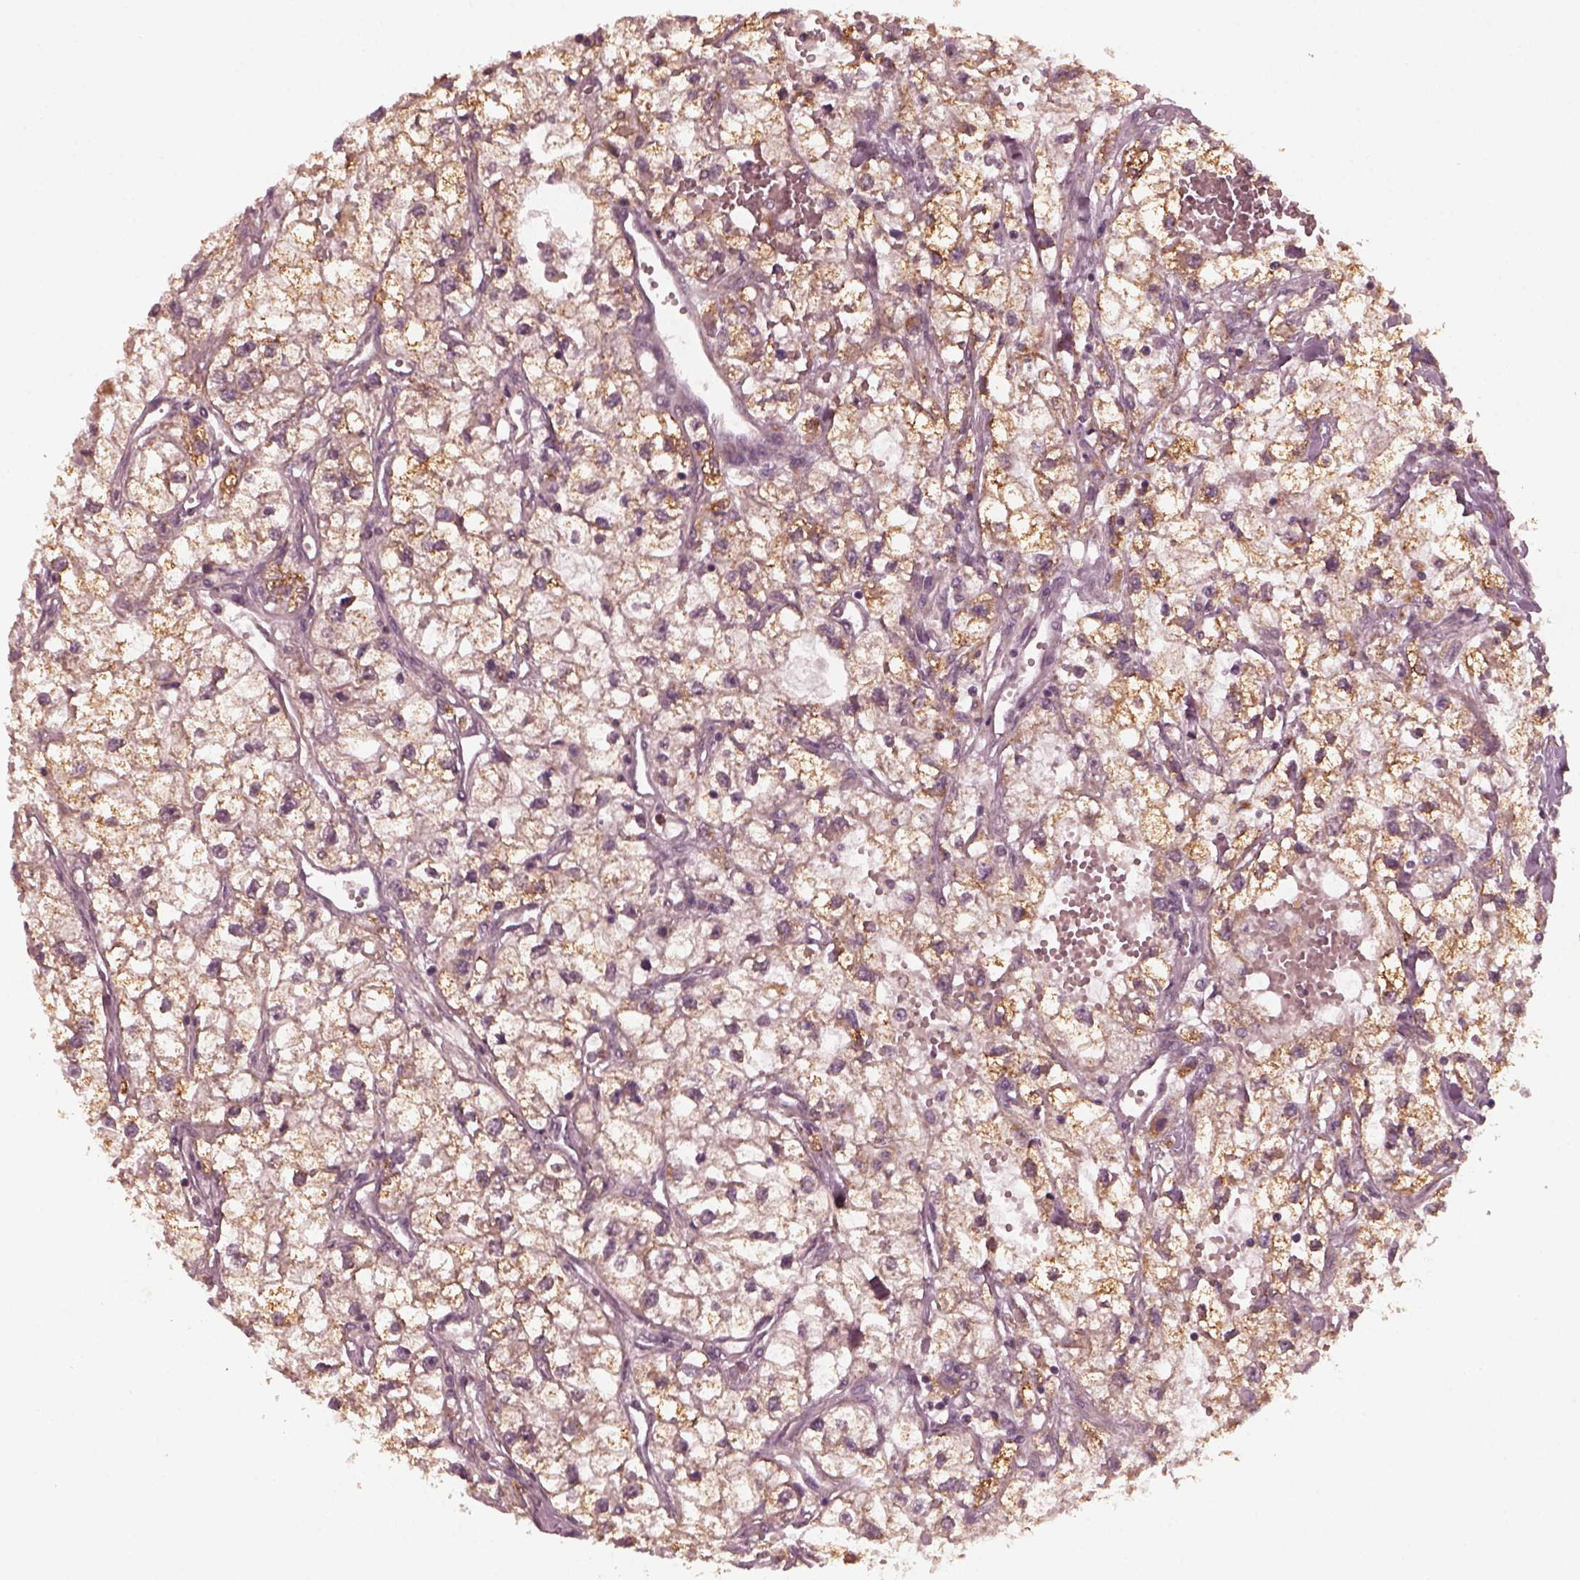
{"staining": {"intensity": "moderate", "quantity": "<25%", "location": "cytoplasmic/membranous"}, "tissue": "renal cancer", "cell_type": "Tumor cells", "image_type": "cancer", "snomed": [{"axis": "morphology", "description": "Adenocarcinoma, NOS"}, {"axis": "topography", "description": "Kidney"}], "caption": "Immunohistochemistry (IHC) micrograph of neoplastic tissue: renal adenocarcinoma stained using IHC shows low levels of moderate protein expression localized specifically in the cytoplasmic/membranous of tumor cells, appearing as a cytoplasmic/membranous brown color.", "gene": "FAF2", "patient": {"sex": "male", "age": 59}}